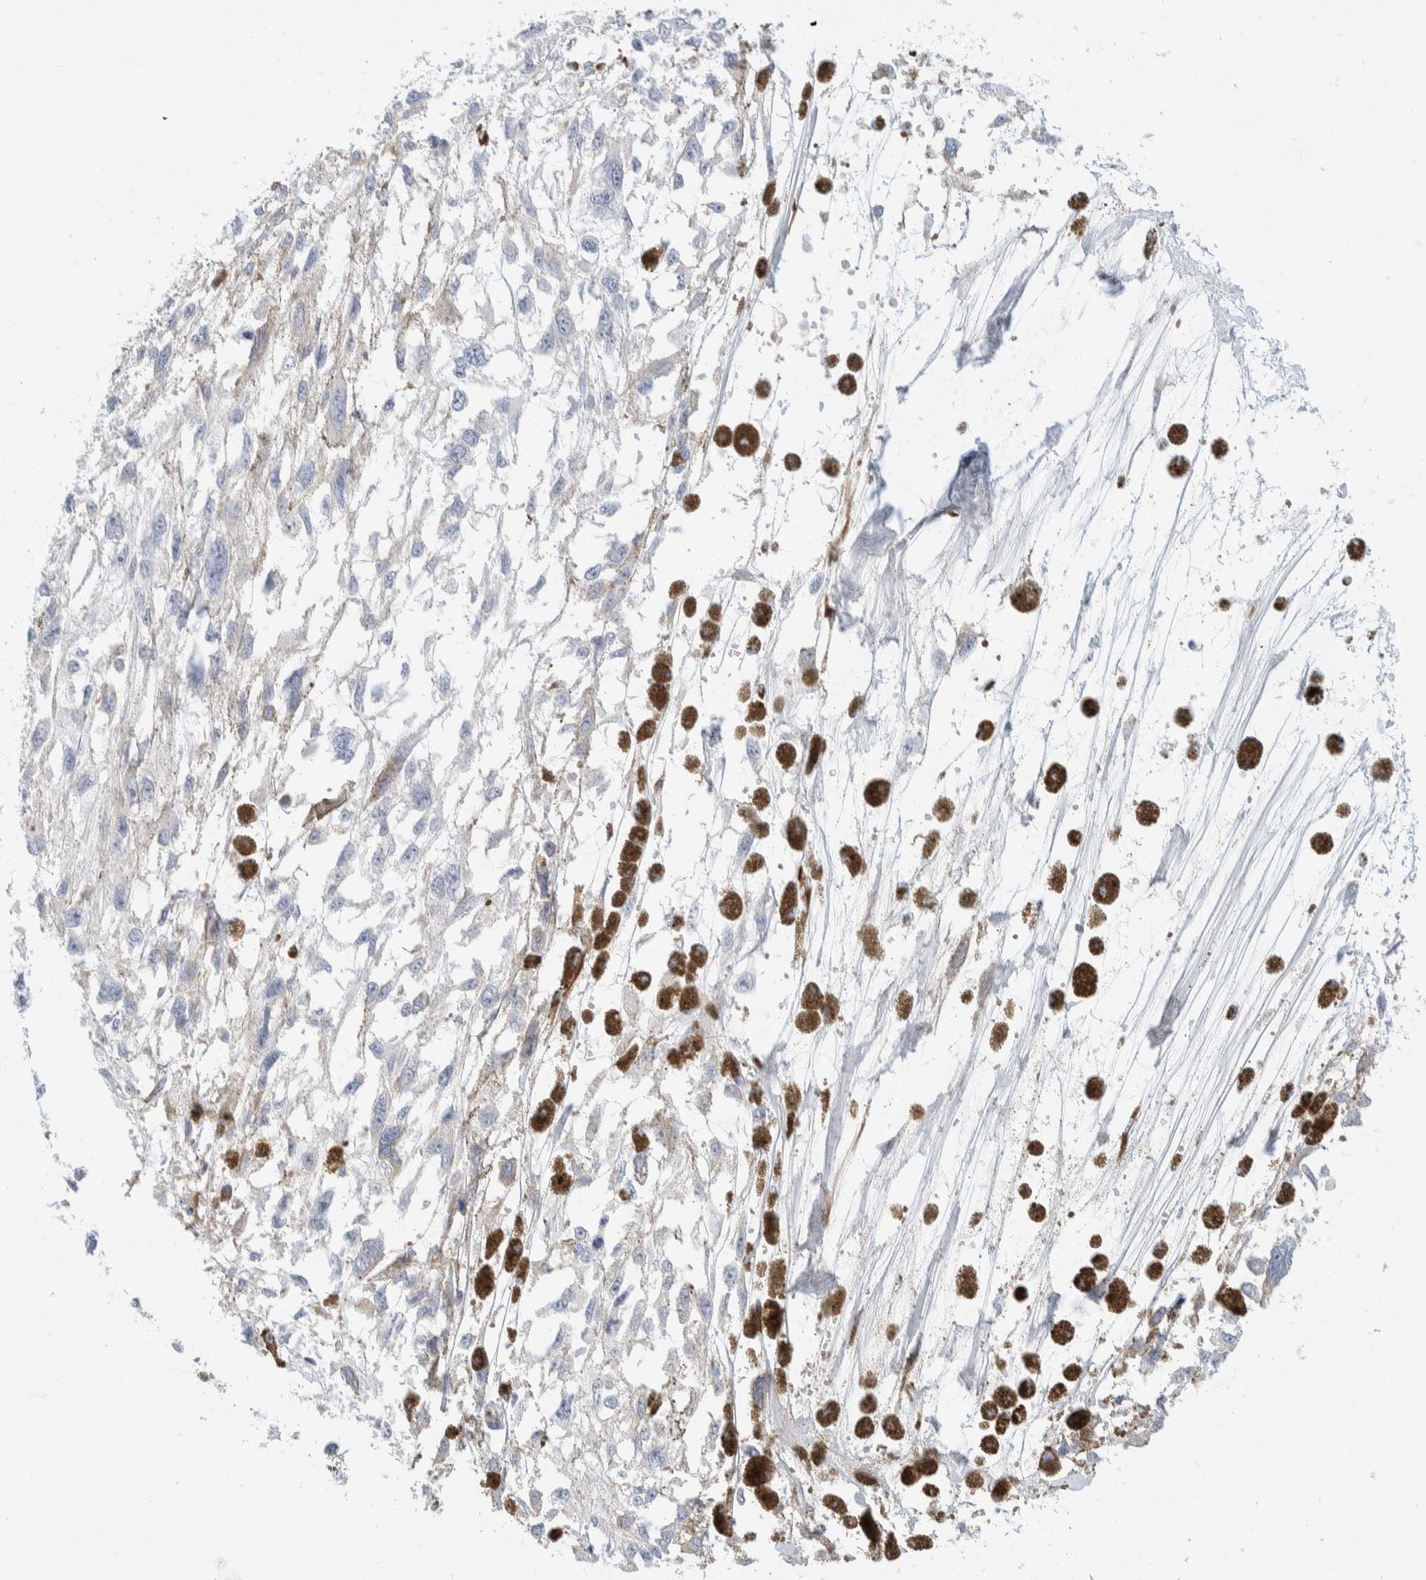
{"staining": {"intensity": "negative", "quantity": "none", "location": "none"}, "tissue": "melanoma", "cell_type": "Tumor cells", "image_type": "cancer", "snomed": [{"axis": "morphology", "description": "Malignant melanoma, Metastatic site"}, {"axis": "topography", "description": "Lymph node"}], "caption": "Melanoma stained for a protein using IHC demonstrates no positivity tumor cells.", "gene": "ATCAY", "patient": {"sex": "male", "age": 59}}